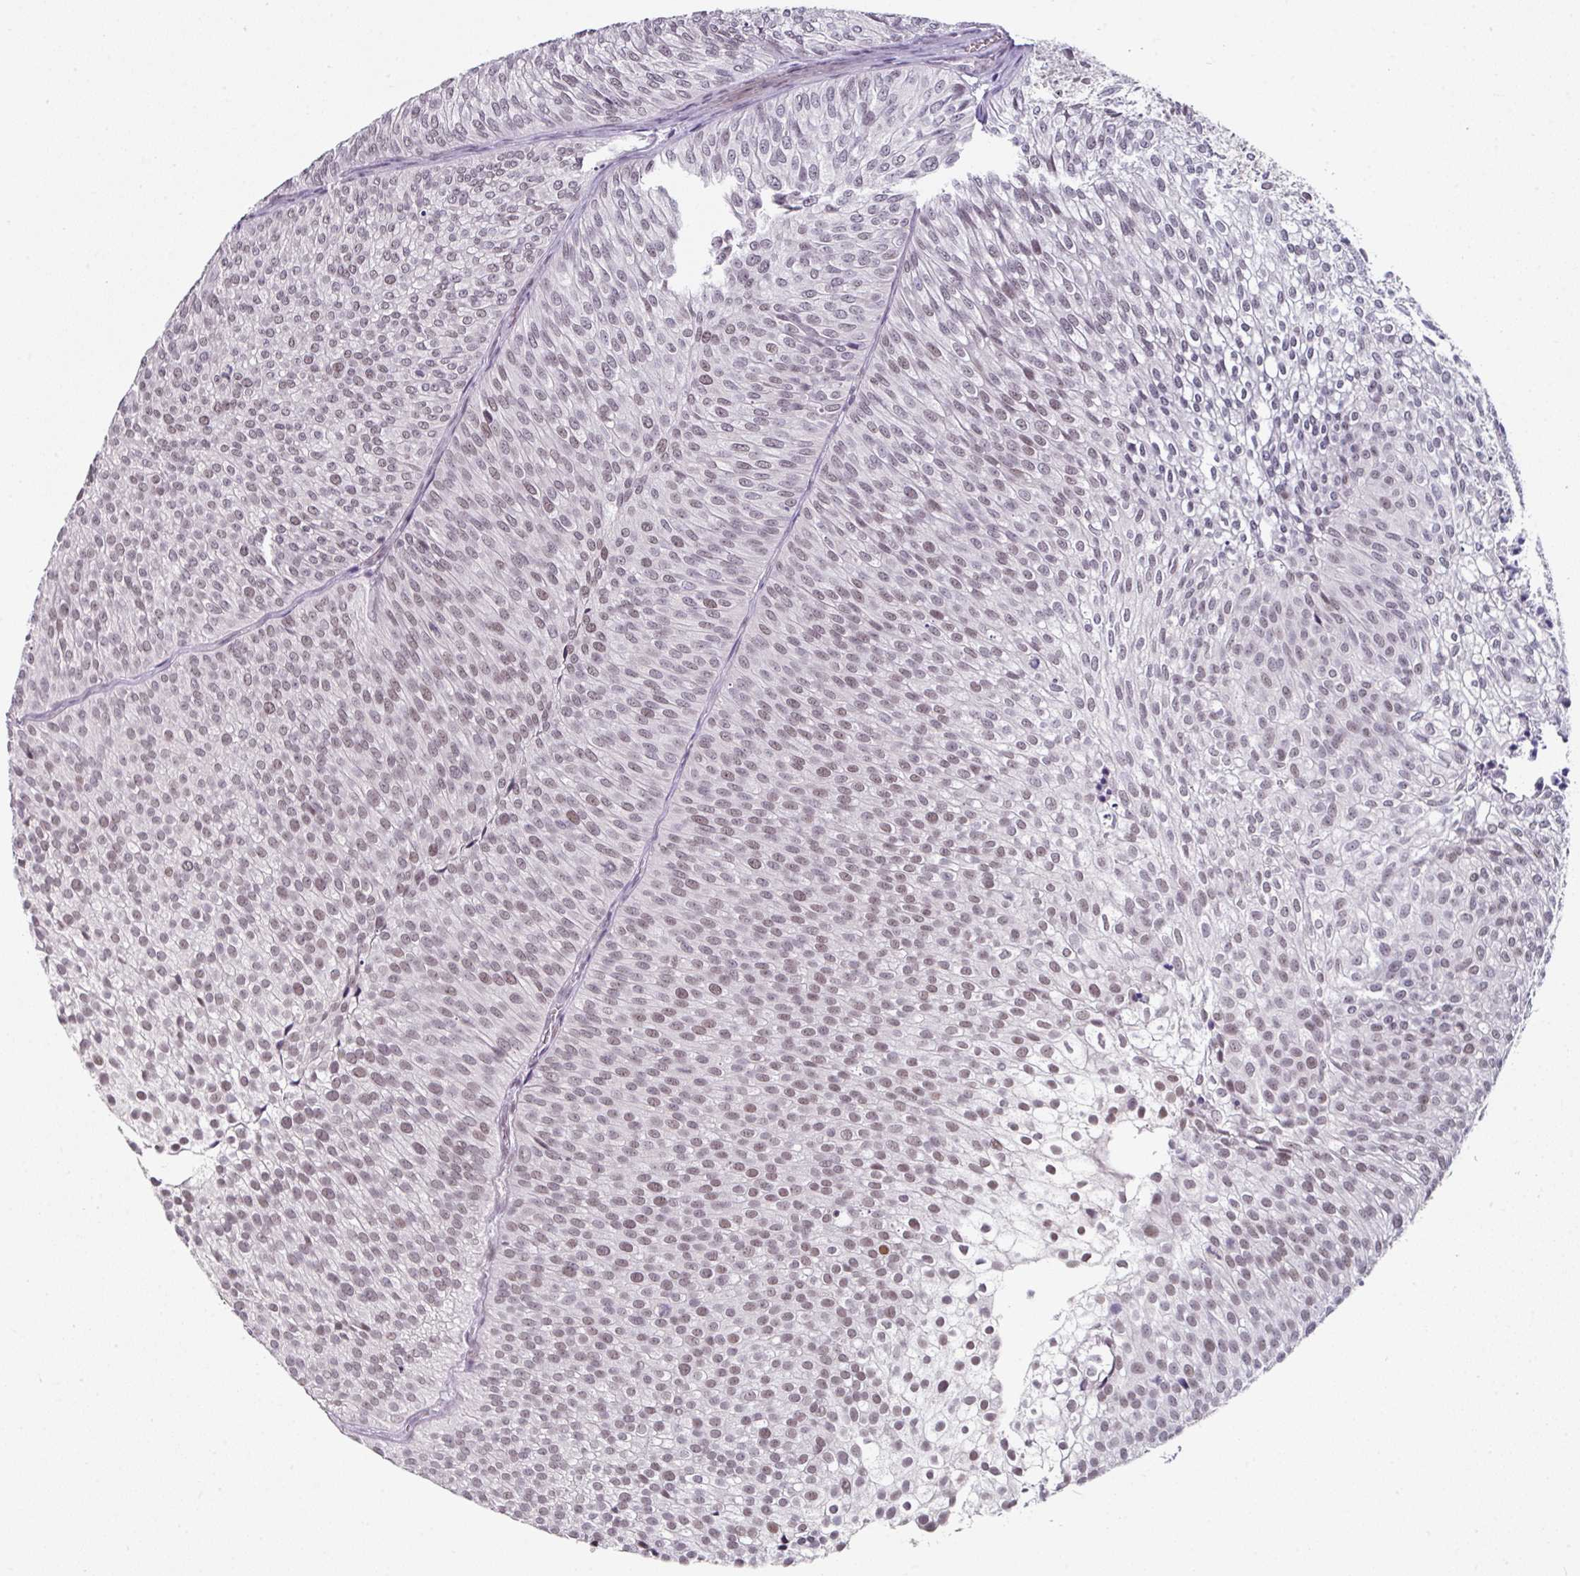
{"staining": {"intensity": "weak", "quantity": ">75%", "location": "nuclear"}, "tissue": "urothelial cancer", "cell_type": "Tumor cells", "image_type": "cancer", "snomed": [{"axis": "morphology", "description": "Urothelial carcinoma, Low grade"}, {"axis": "topography", "description": "Urinary bladder"}], "caption": "Approximately >75% of tumor cells in human low-grade urothelial carcinoma reveal weak nuclear protein staining as visualized by brown immunohistochemical staining.", "gene": "ELK1", "patient": {"sex": "male", "age": 91}}